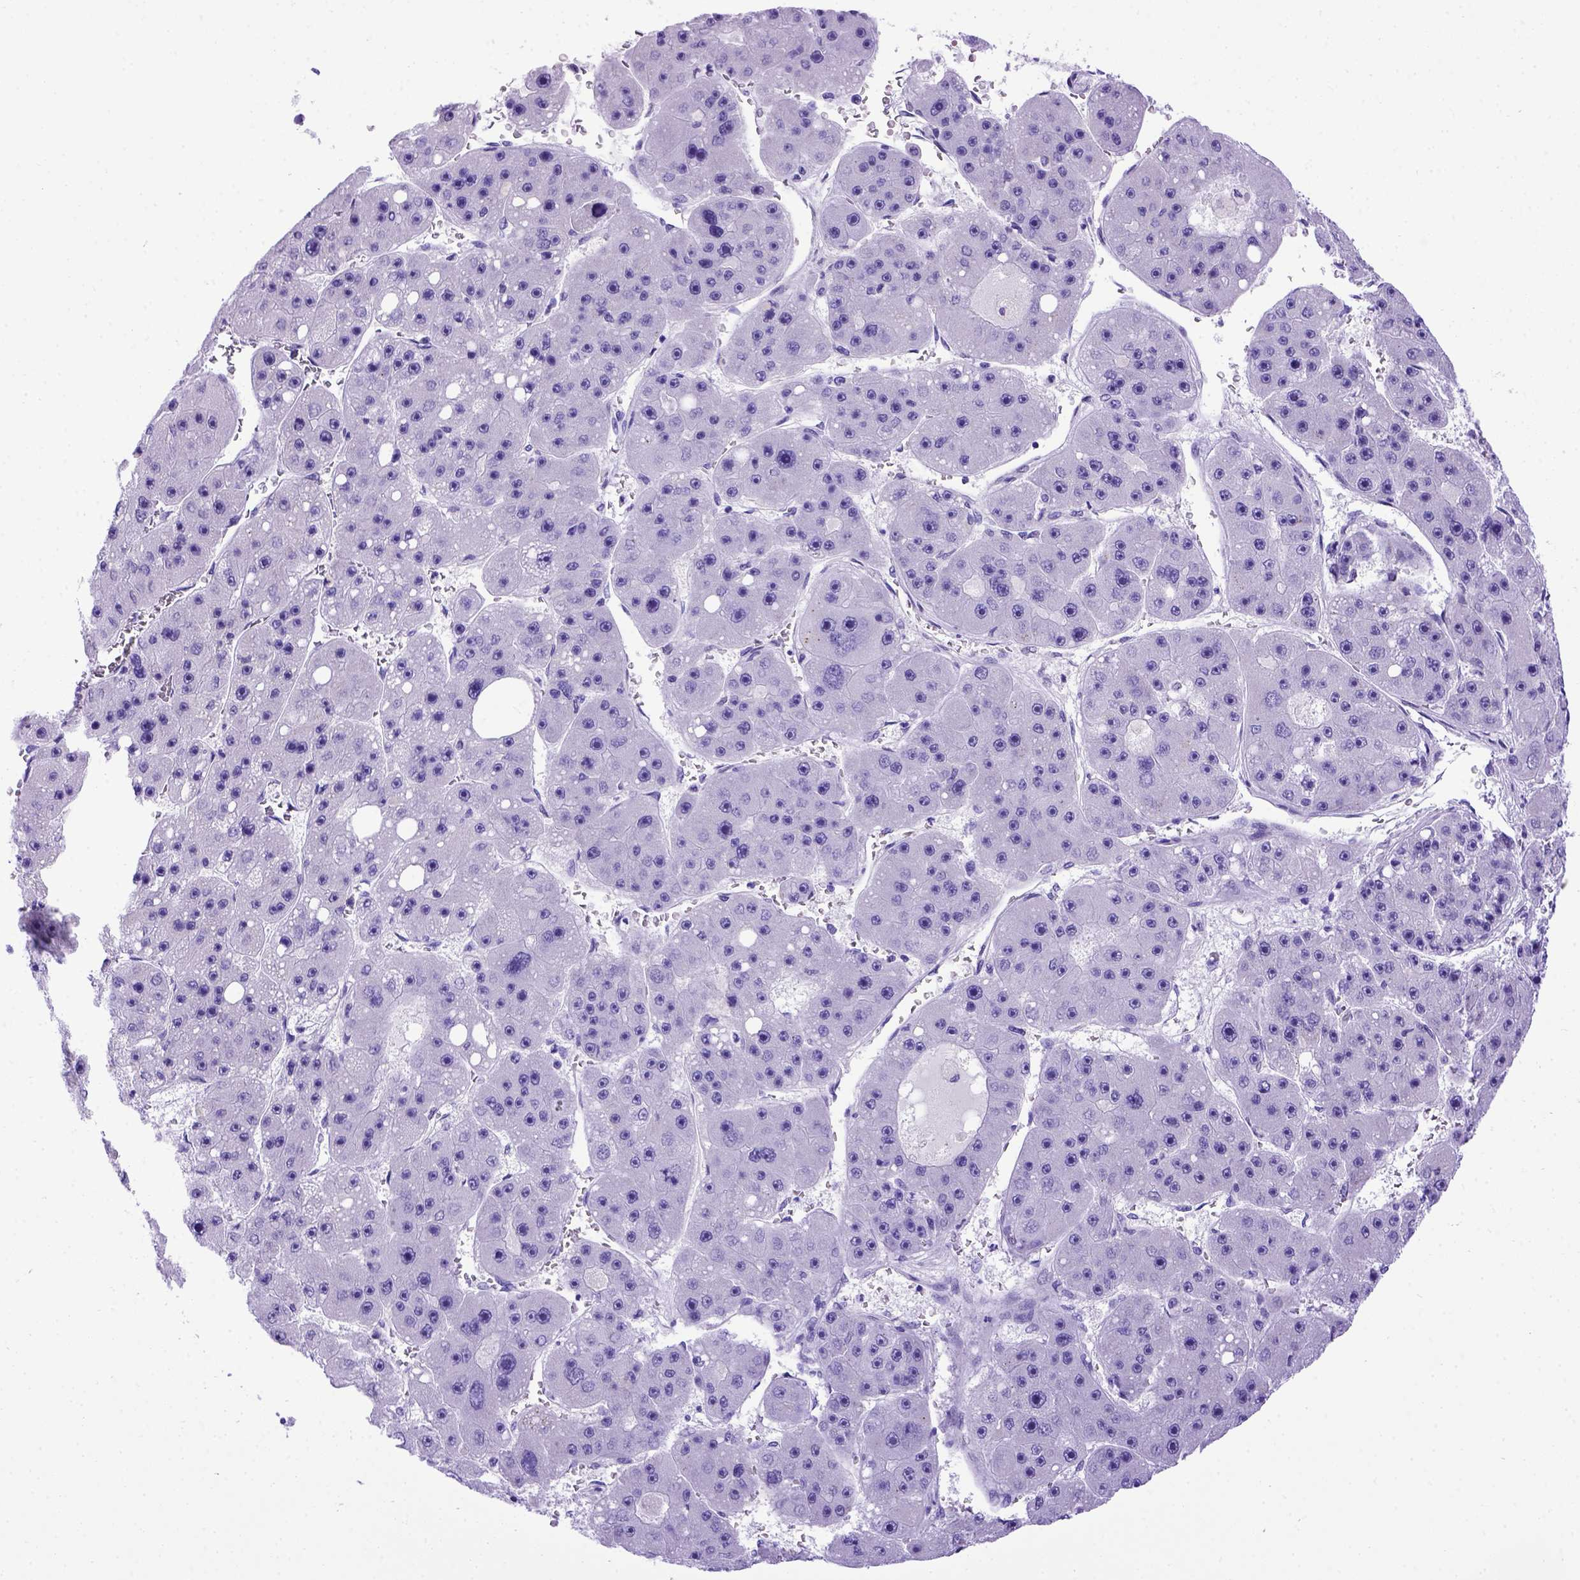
{"staining": {"intensity": "negative", "quantity": "none", "location": "none"}, "tissue": "liver cancer", "cell_type": "Tumor cells", "image_type": "cancer", "snomed": [{"axis": "morphology", "description": "Carcinoma, Hepatocellular, NOS"}, {"axis": "topography", "description": "Liver"}], "caption": "IHC histopathology image of hepatocellular carcinoma (liver) stained for a protein (brown), which exhibits no positivity in tumor cells. The staining is performed using DAB (3,3'-diaminobenzidine) brown chromogen with nuclei counter-stained in using hematoxylin.", "gene": "MEOX2", "patient": {"sex": "female", "age": 61}}